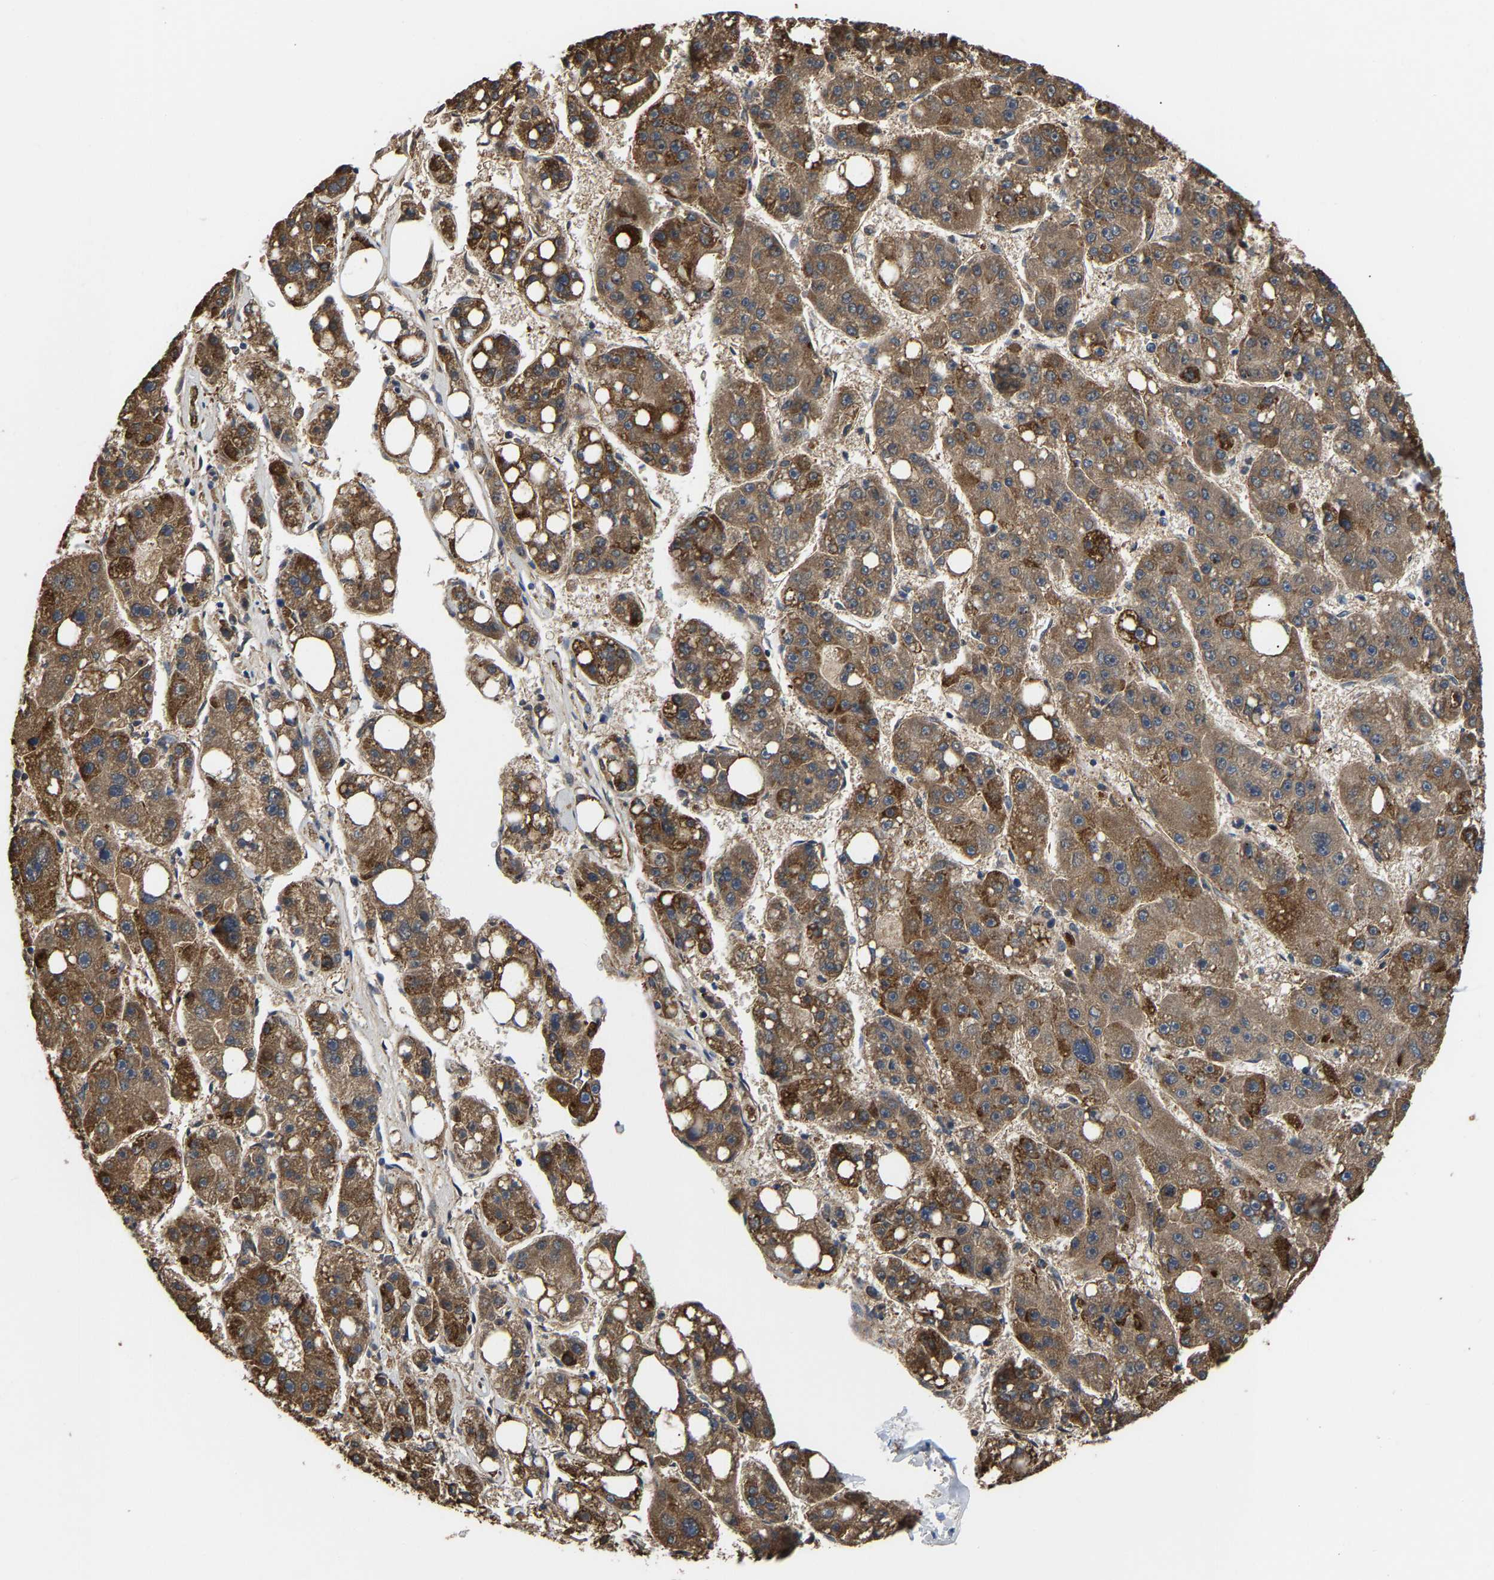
{"staining": {"intensity": "moderate", "quantity": ">75%", "location": "cytoplasmic/membranous"}, "tissue": "liver cancer", "cell_type": "Tumor cells", "image_type": "cancer", "snomed": [{"axis": "morphology", "description": "Carcinoma, Hepatocellular, NOS"}, {"axis": "topography", "description": "Liver"}], "caption": "High-power microscopy captured an IHC photomicrograph of liver cancer, revealing moderate cytoplasmic/membranous expression in about >75% of tumor cells.", "gene": "CCDC171", "patient": {"sex": "female", "age": 61}}